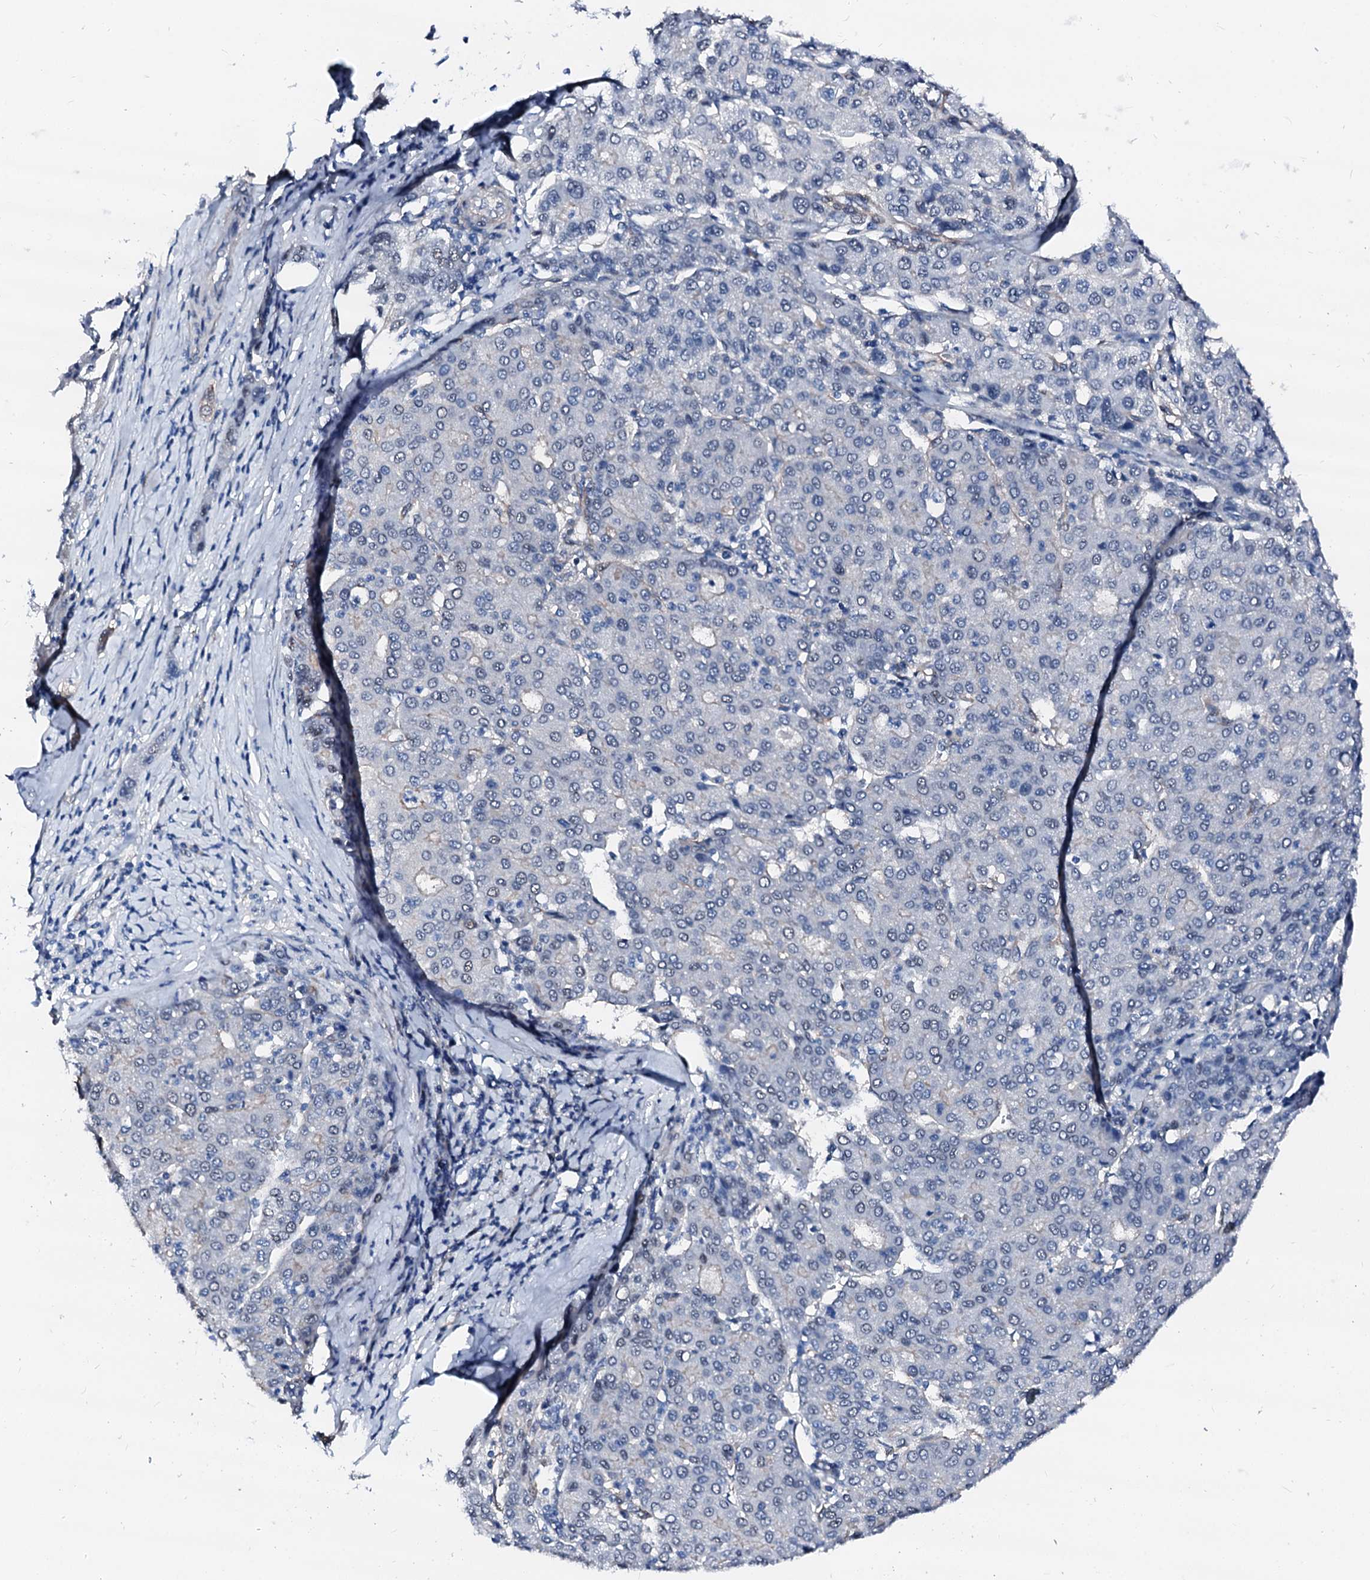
{"staining": {"intensity": "negative", "quantity": "none", "location": "none"}, "tissue": "liver cancer", "cell_type": "Tumor cells", "image_type": "cancer", "snomed": [{"axis": "morphology", "description": "Carcinoma, Hepatocellular, NOS"}, {"axis": "topography", "description": "Liver"}], "caption": "A photomicrograph of human hepatocellular carcinoma (liver) is negative for staining in tumor cells. Nuclei are stained in blue.", "gene": "CSN2", "patient": {"sex": "male", "age": 65}}